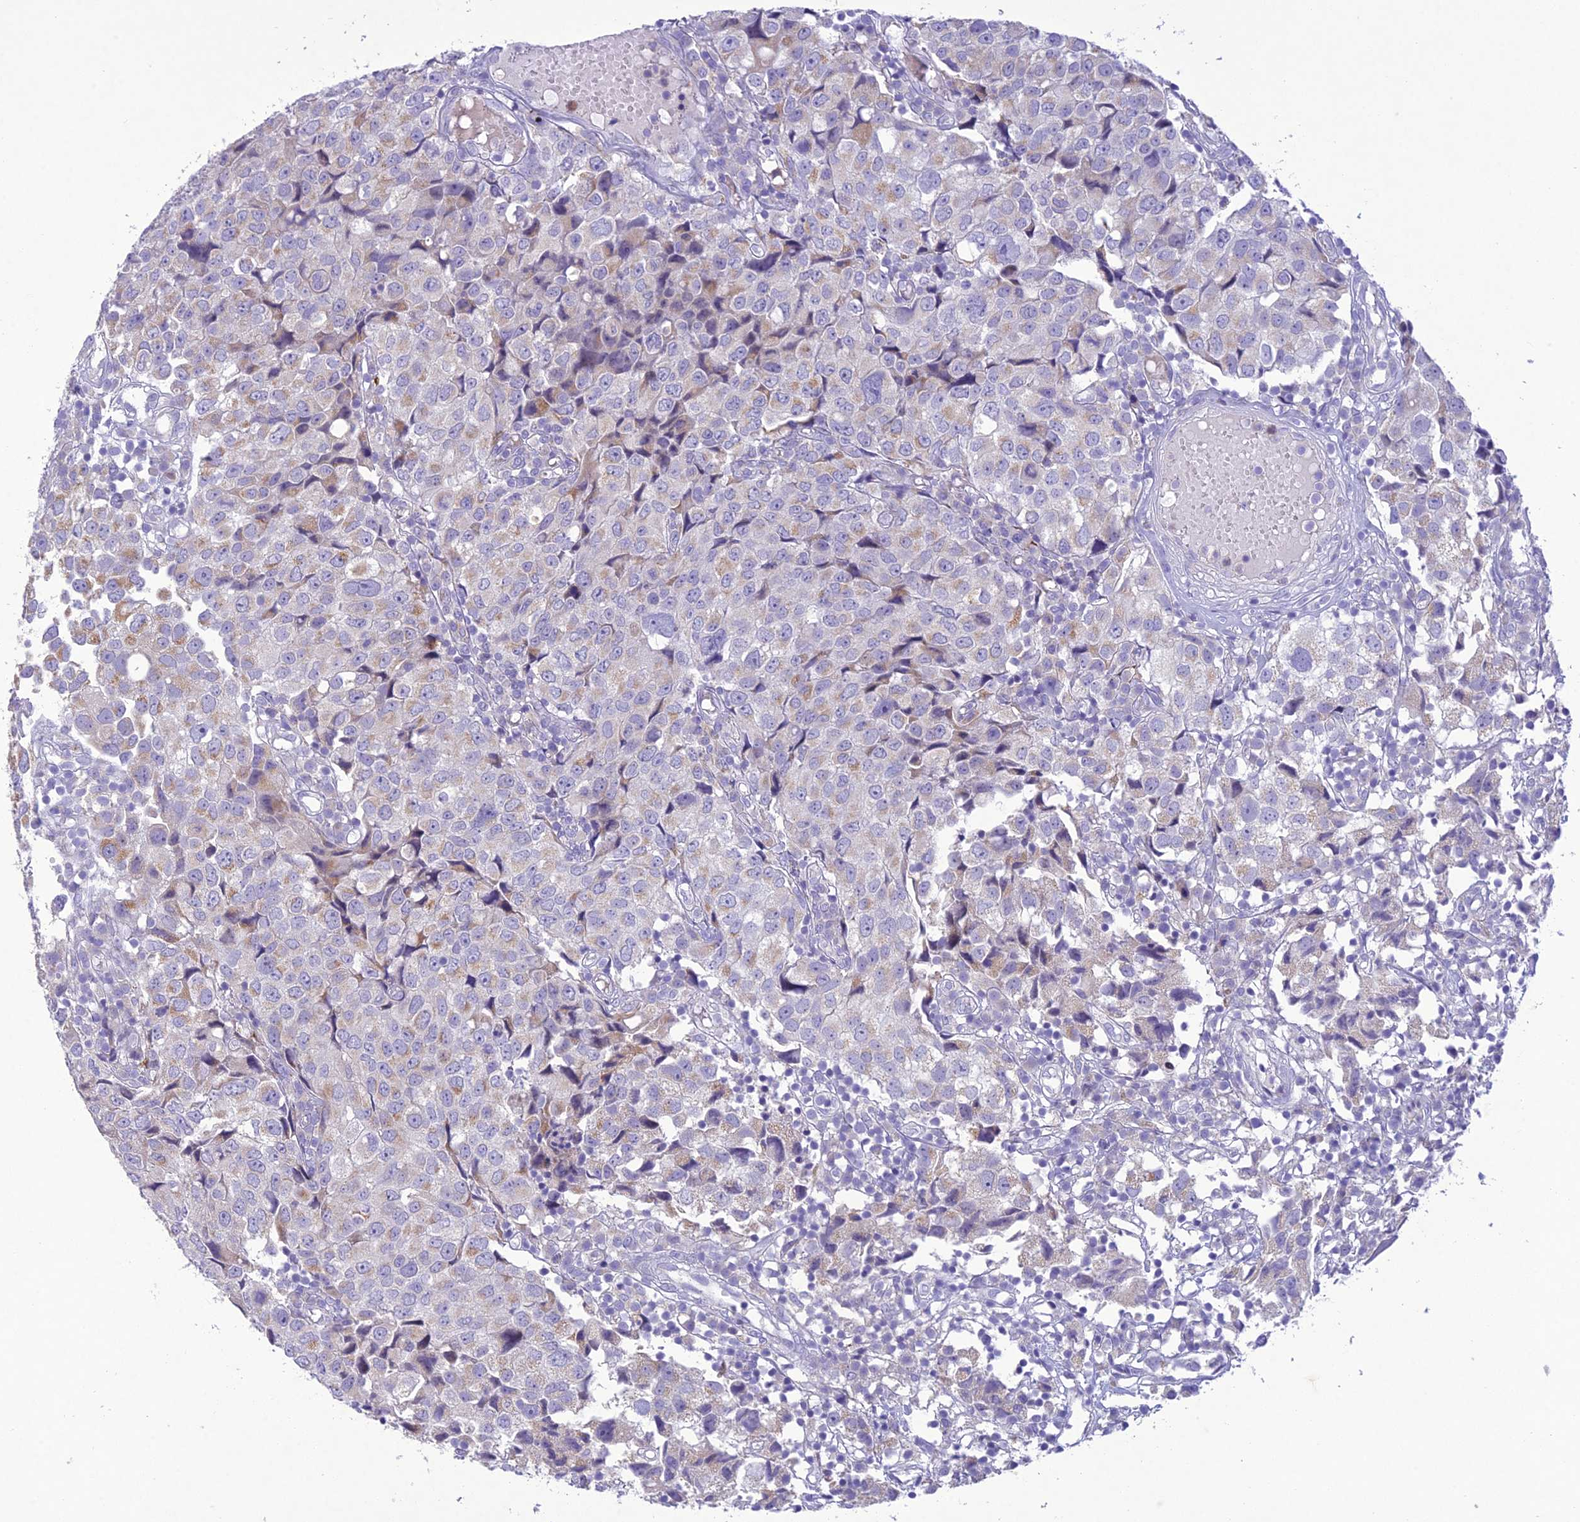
{"staining": {"intensity": "weak", "quantity": "<25%", "location": "cytoplasmic/membranous"}, "tissue": "urothelial cancer", "cell_type": "Tumor cells", "image_type": "cancer", "snomed": [{"axis": "morphology", "description": "Urothelial carcinoma, High grade"}, {"axis": "topography", "description": "Urinary bladder"}], "caption": "A micrograph of high-grade urothelial carcinoma stained for a protein displays no brown staining in tumor cells. (Brightfield microscopy of DAB immunohistochemistry at high magnification).", "gene": "SLC13A5", "patient": {"sex": "female", "age": 75}}